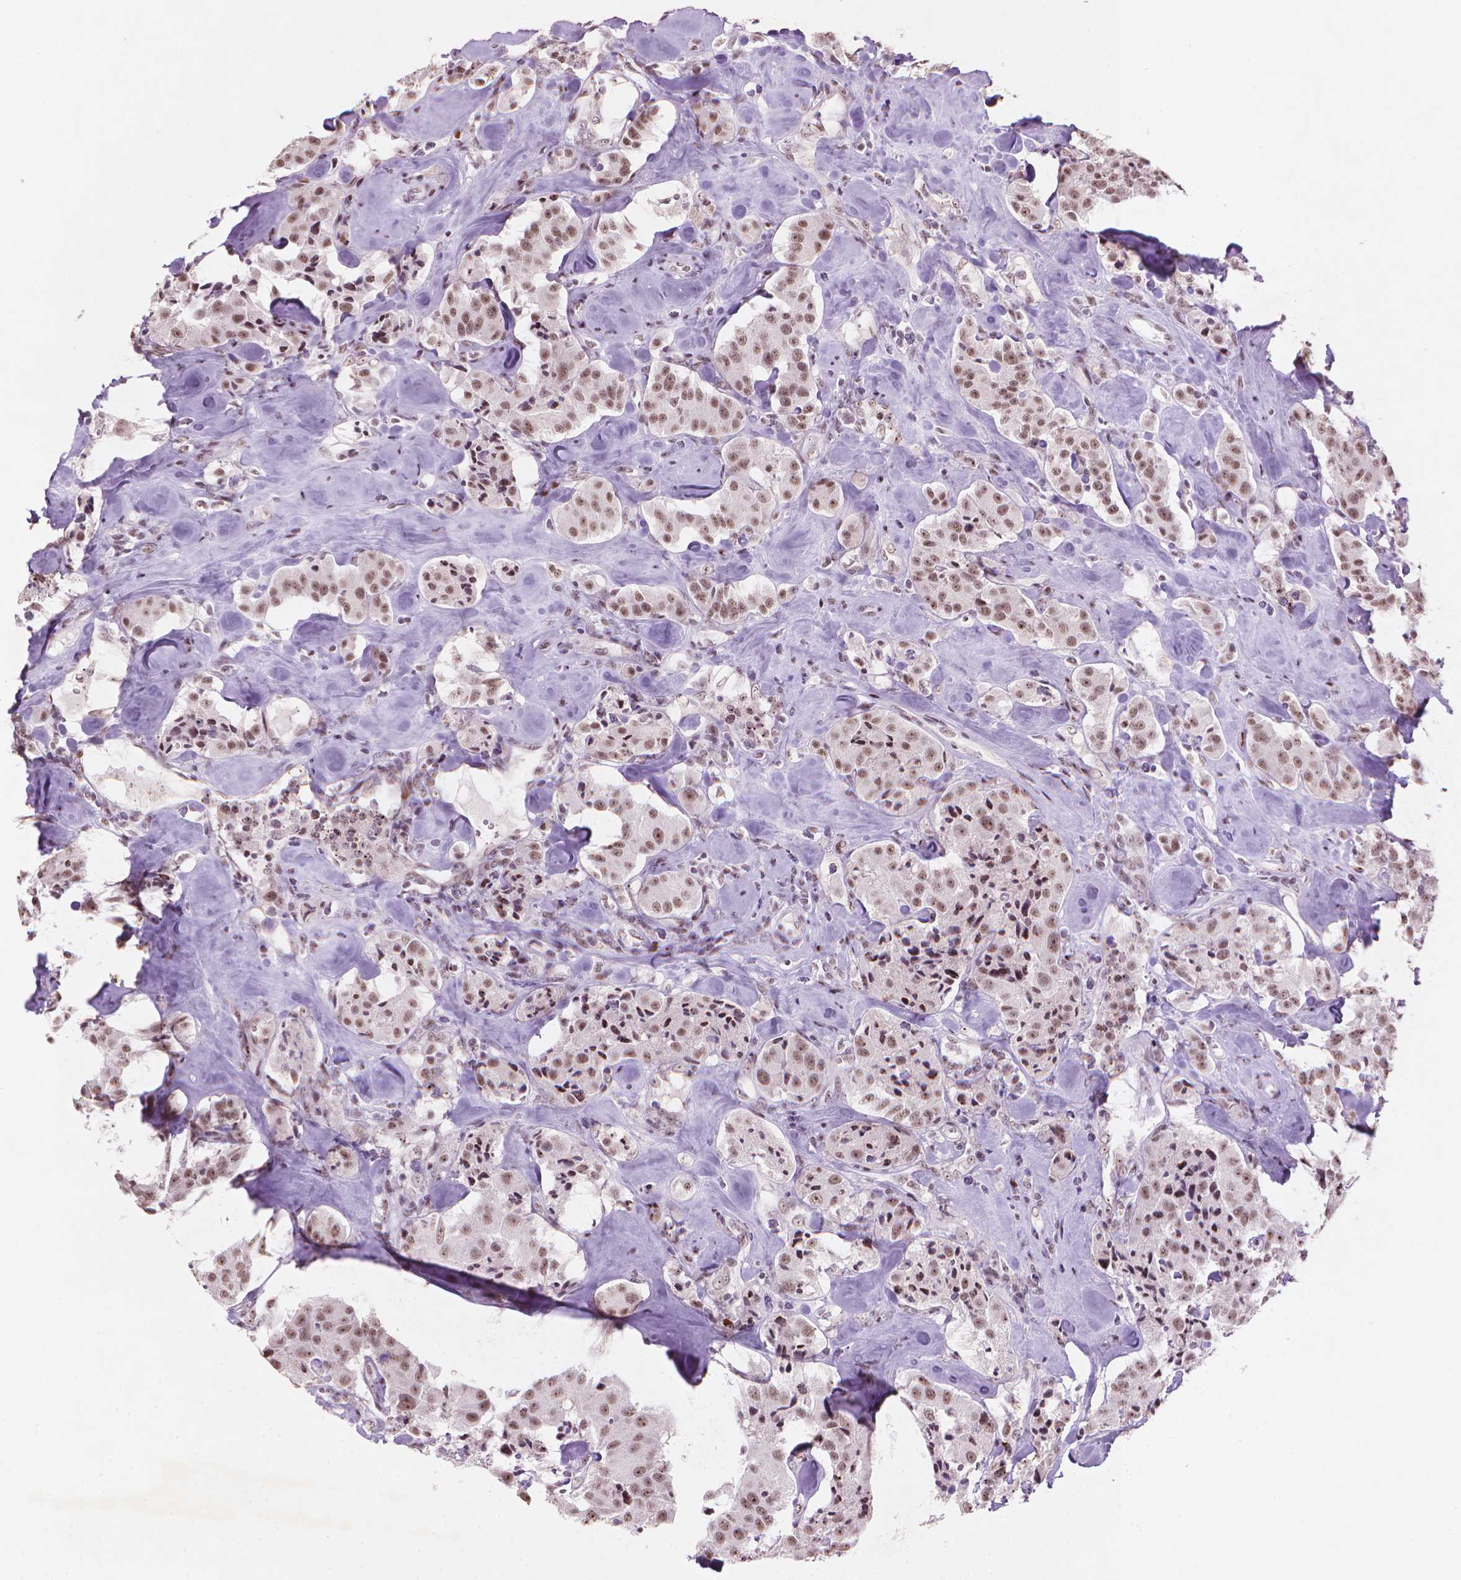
{"staining": {"intensity": "moderate", "quantity": ">75%", "location": "nuclear"}, "tissue": "carcinoid", "cell_type": "Tumor cells", "image_type": "cancer", "snomed": [{"axis": "morphology", "description": "Carcinoid, malignant, NOS"}, {"axis": "topography", "description": "Pancreas"}], "caption": "Moderate nuclear protein staining is identified in approximately >75% of tumor cells in carcinoid (malignant). Nuclei are stained in blue.", "gene": "HES7", "patient": {"sex": "male", "age": 41}}